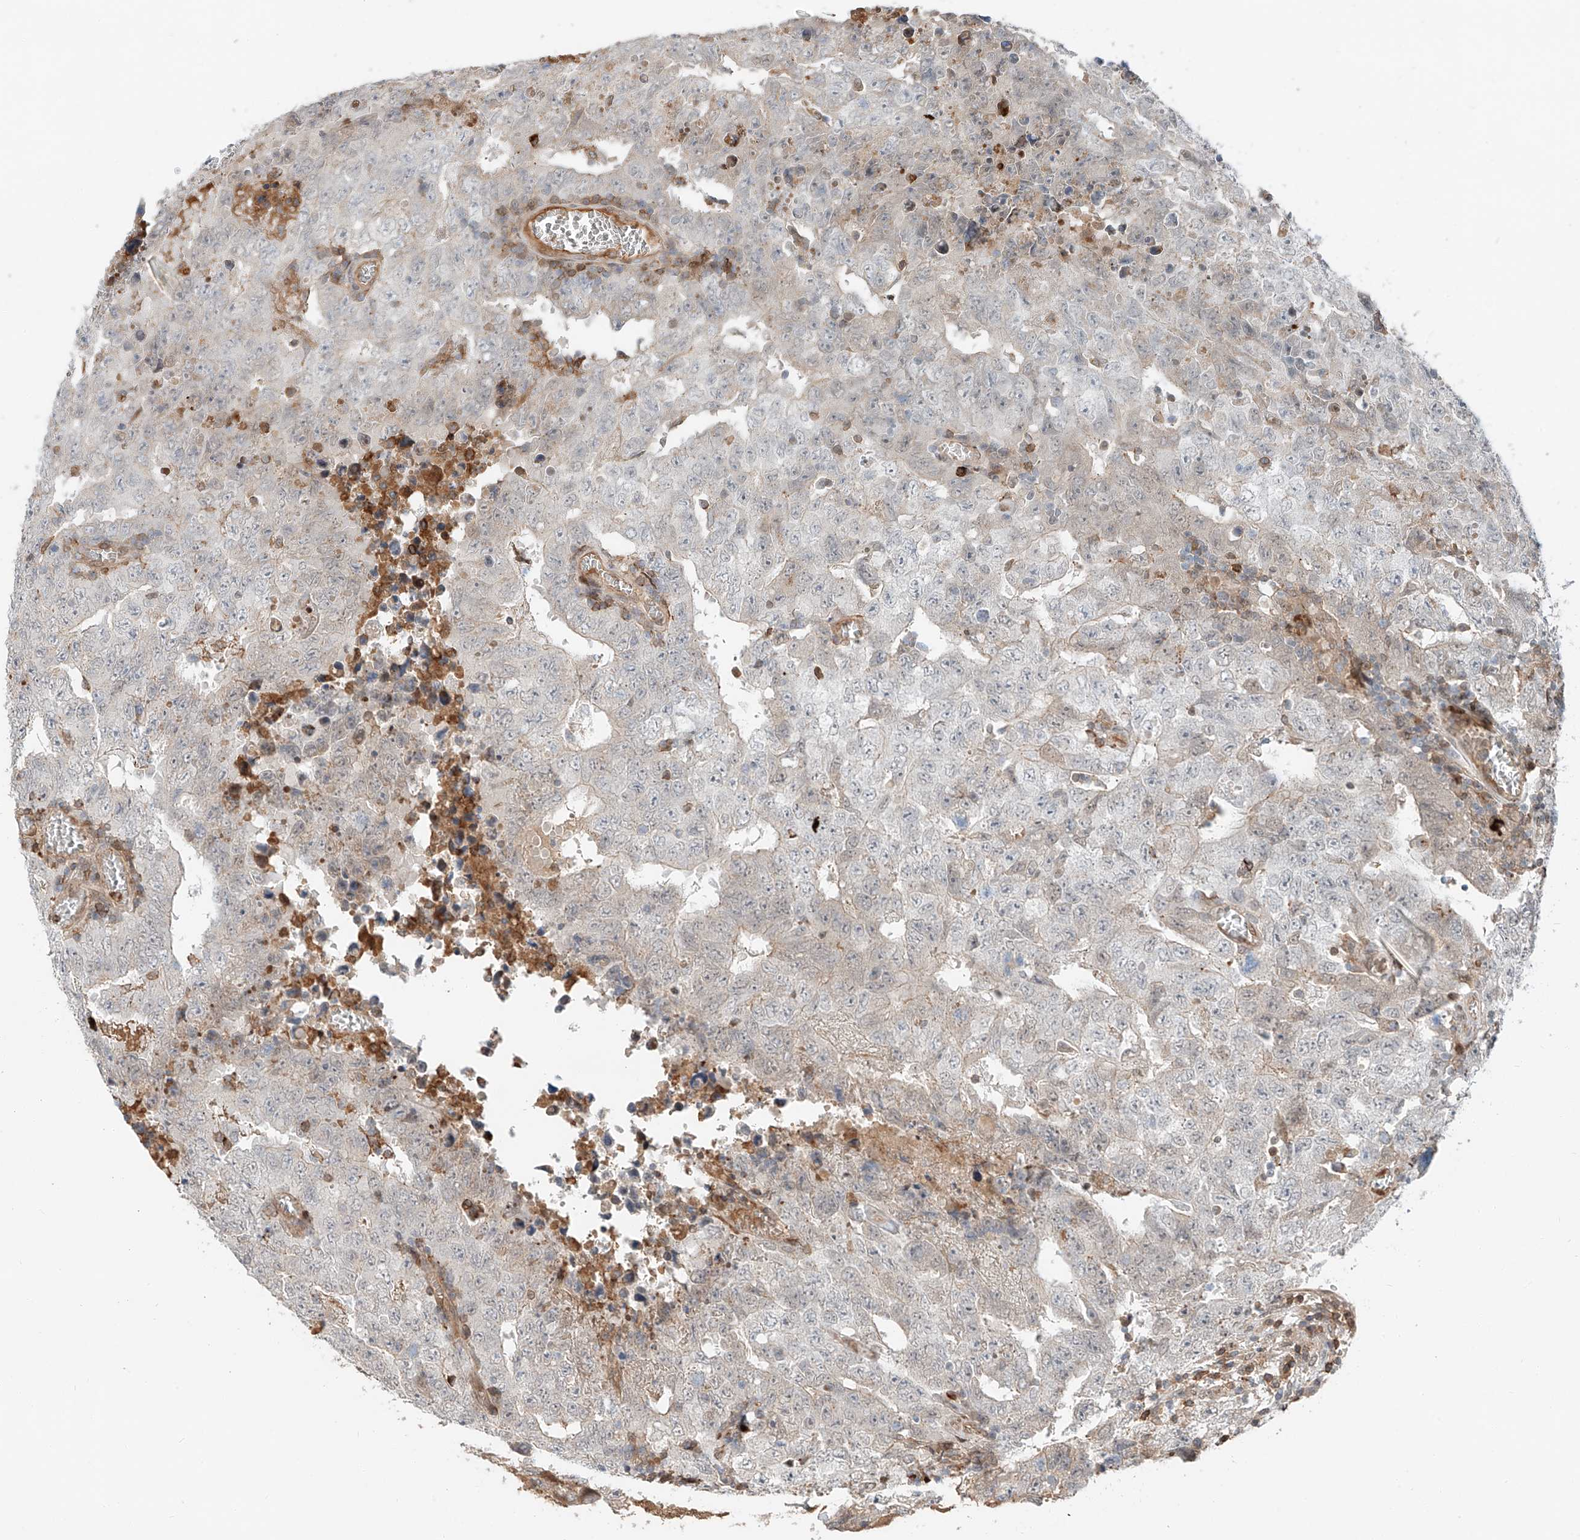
{"staining": {"intensity": "negative", "quantity": "none", "location": "none"}, "tissue": "testis cancer", "cell_type": "Tumor cells", "image_type": "cancer", "snomed": [{"axis": "morphology", "description": "Carcinoma, Embryonal, NOS"}, {"axis": "topography", "description": "Testis"}], "caption": "Tumor cells show no significant protein staining in testis cancer.", "gene": "CEP162", "patient": {"sex": "male", "age": 26}}